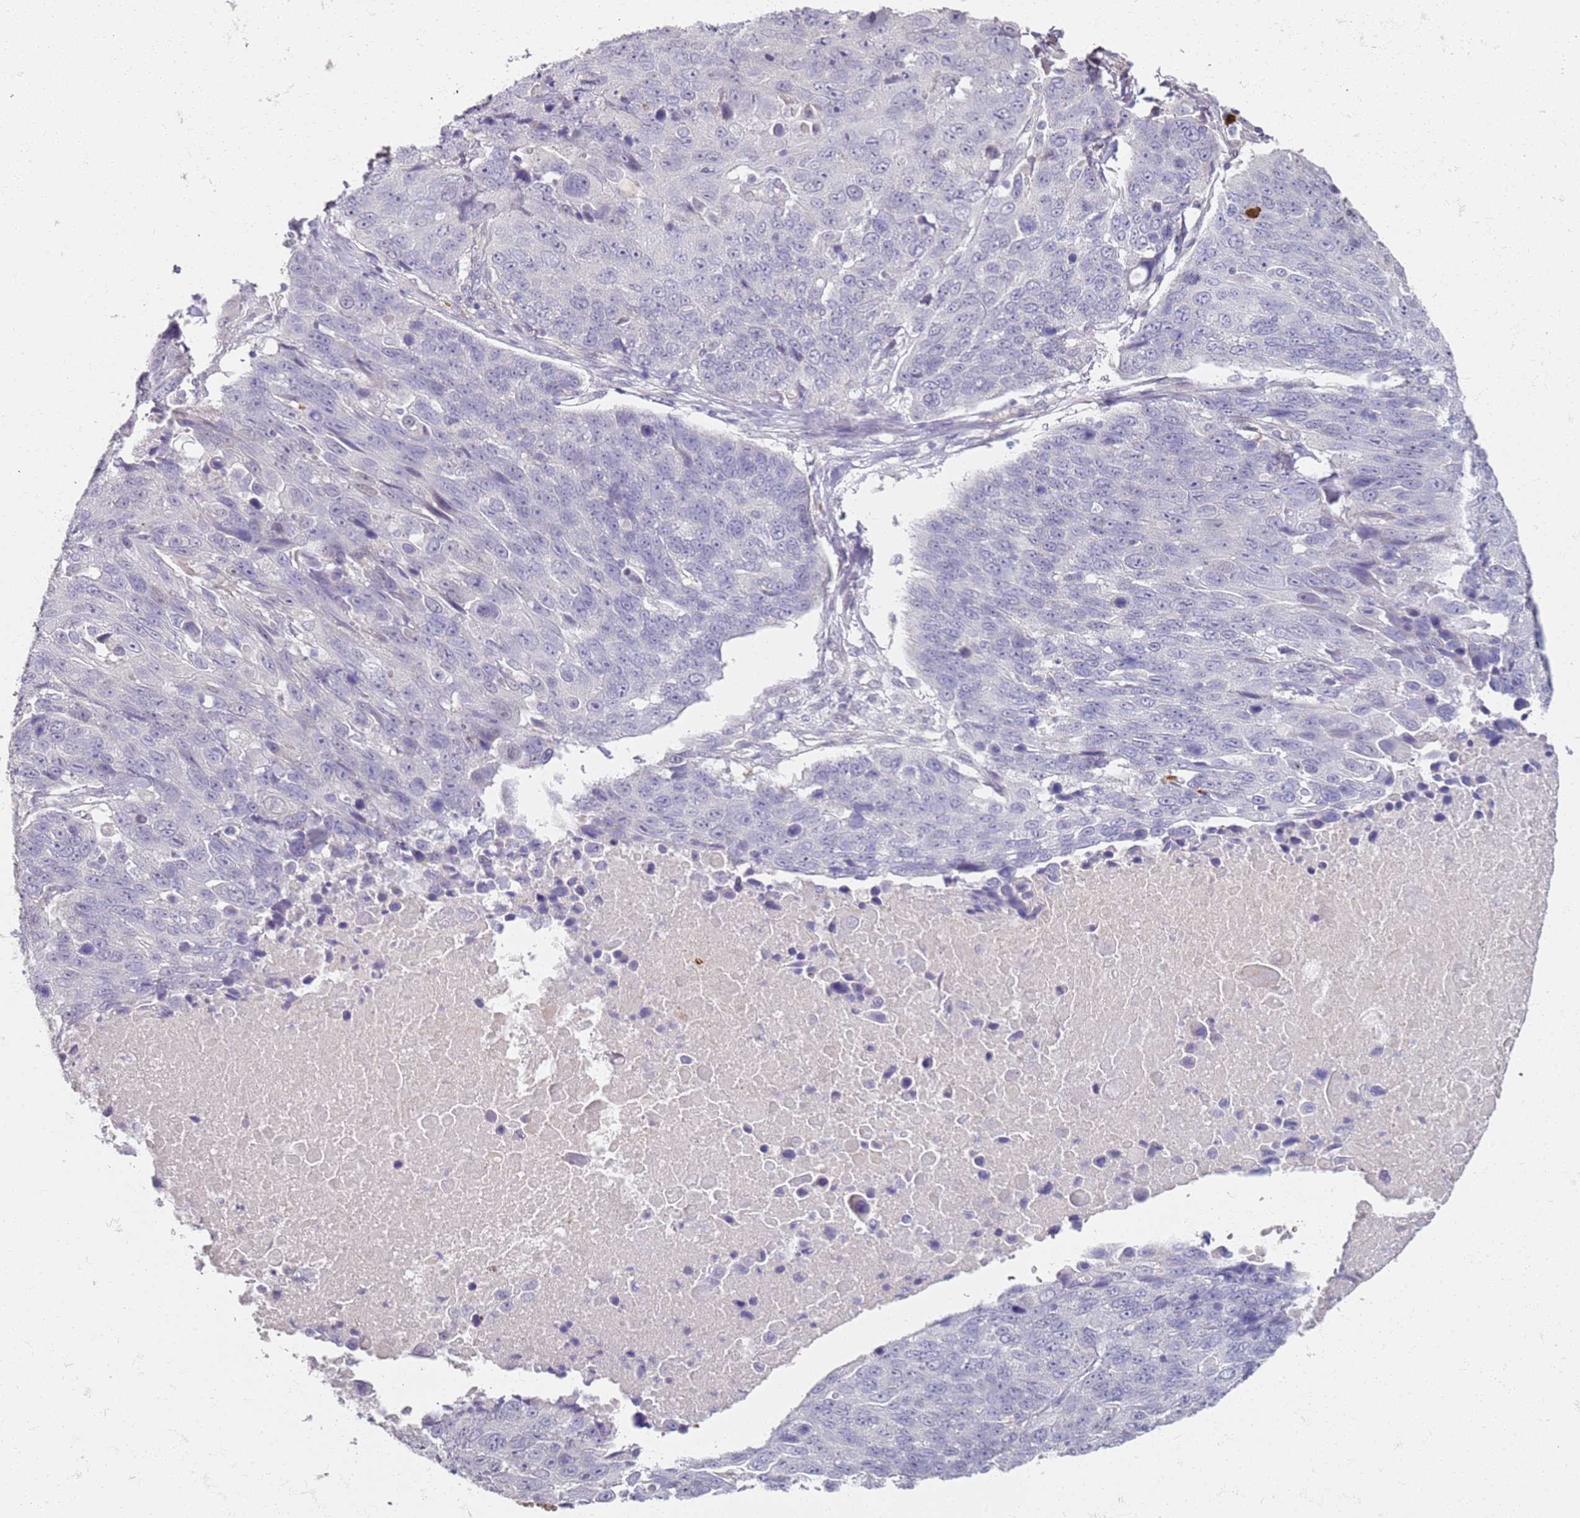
{"staining": {"intensity": "negative", "quantity": "none", "location": "none"}, "tissue": "lung cancer", "cell_type": "Tumor cells", "image_type": "cancer", "snomed": [{"axis": "morphology", "description": "Squamous cell carcinoma, NOS"}, {"axis": "topography", "description": "Lung"}], "caption": "Squamous cell carcinoma (lung) stained for a protein using immunohistochemistry (IHC) displays no staining tumor cells.", "gene": "CD40LG", "patient": {"sex": "male", "age": 66}}